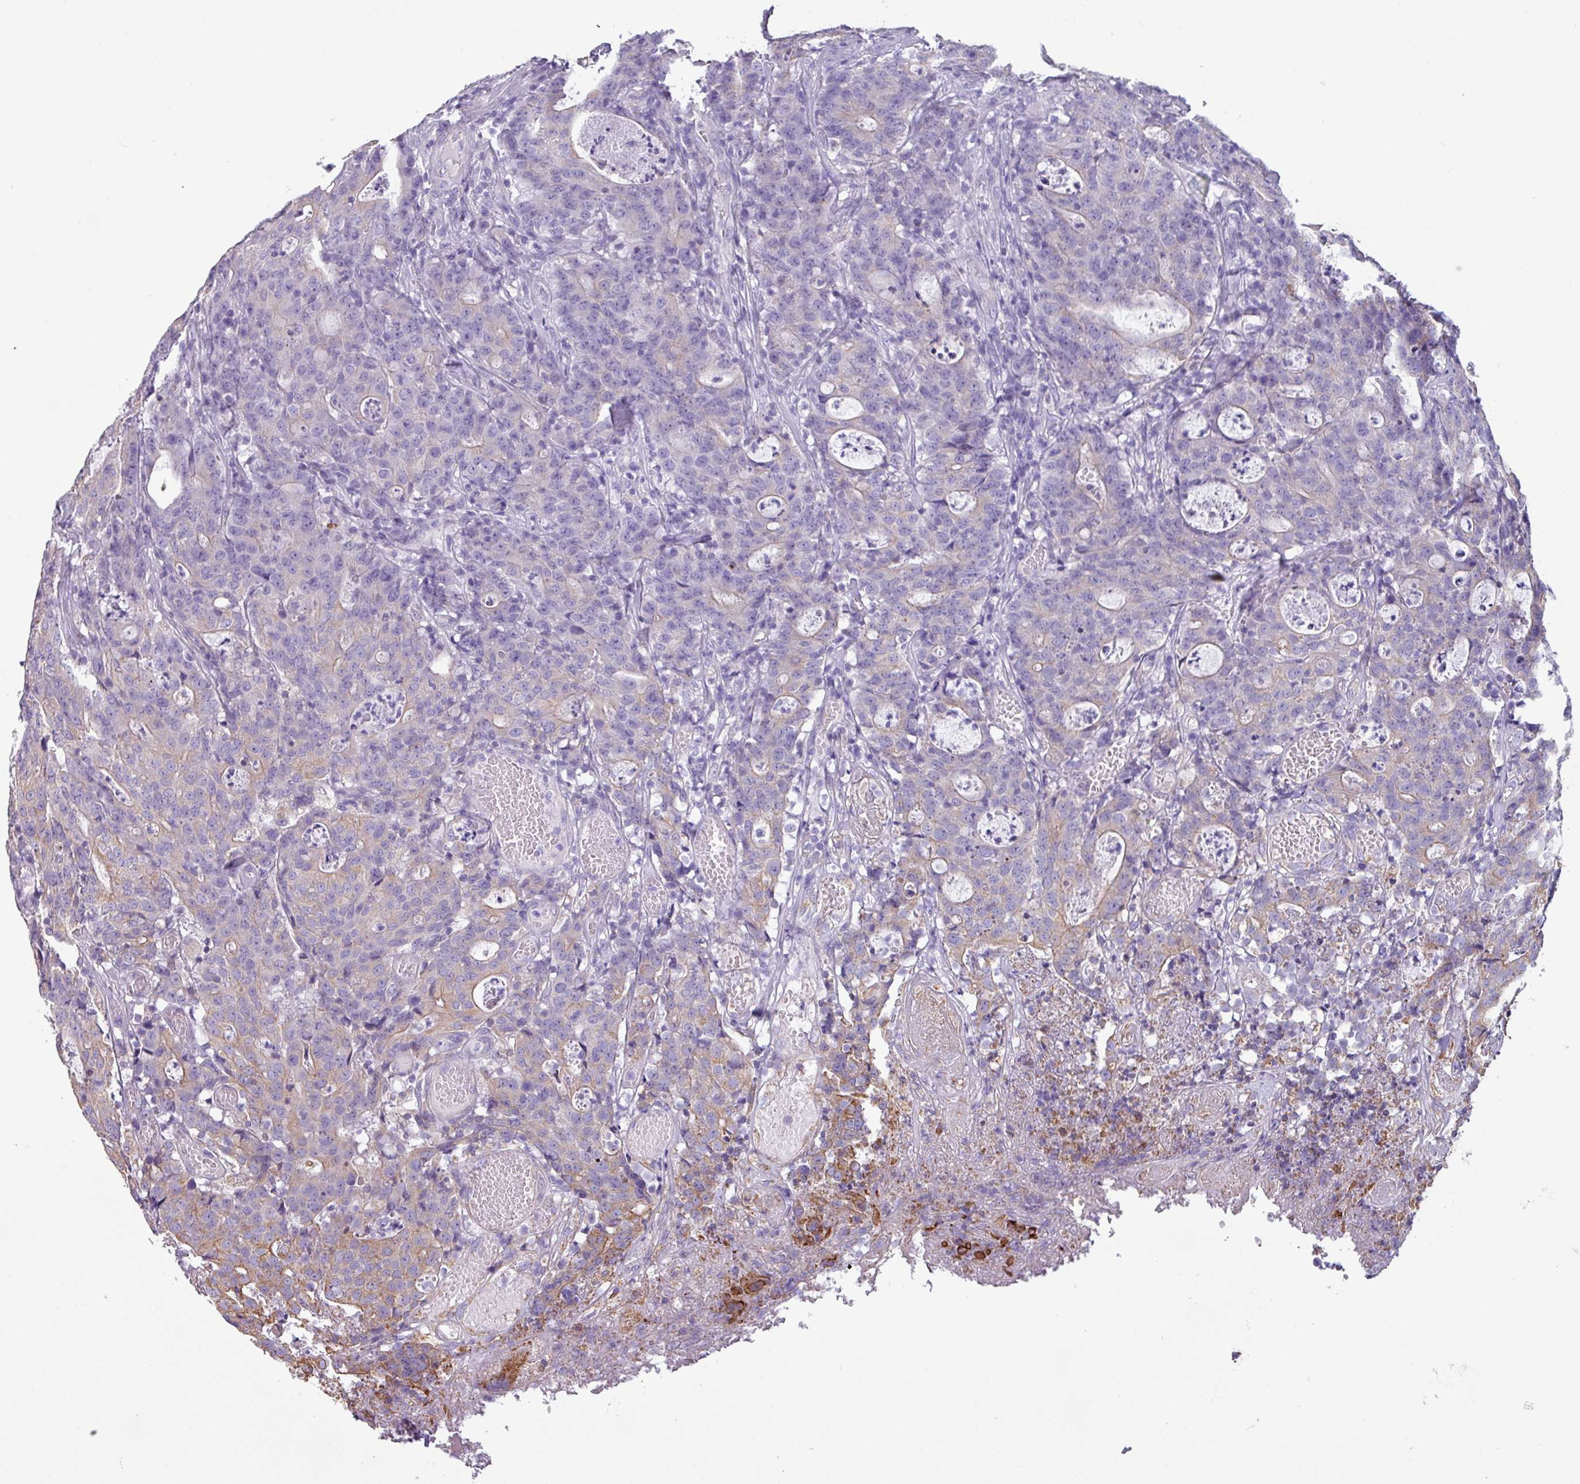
{"staining": {"intensity": "weak", "quantity": "<25%", "location": "cytoplasmic/membranous"}, "tissue": "colorectal cancer", "cell_type": "Tumor cells", "image_type": "cancer", "snomed": [{"axis": "morphology", "description": "Adenocarcinoma, NOS"}, {"axis": "topography", "description": "Colon"}], "caption": "Colorectal cancer (adenocarcinoma) was stained to show a protein in brown. There is no significant staining in tumor cells.", "gene": "CAMK1", "patient": {"sex": "male", "age": 83}}